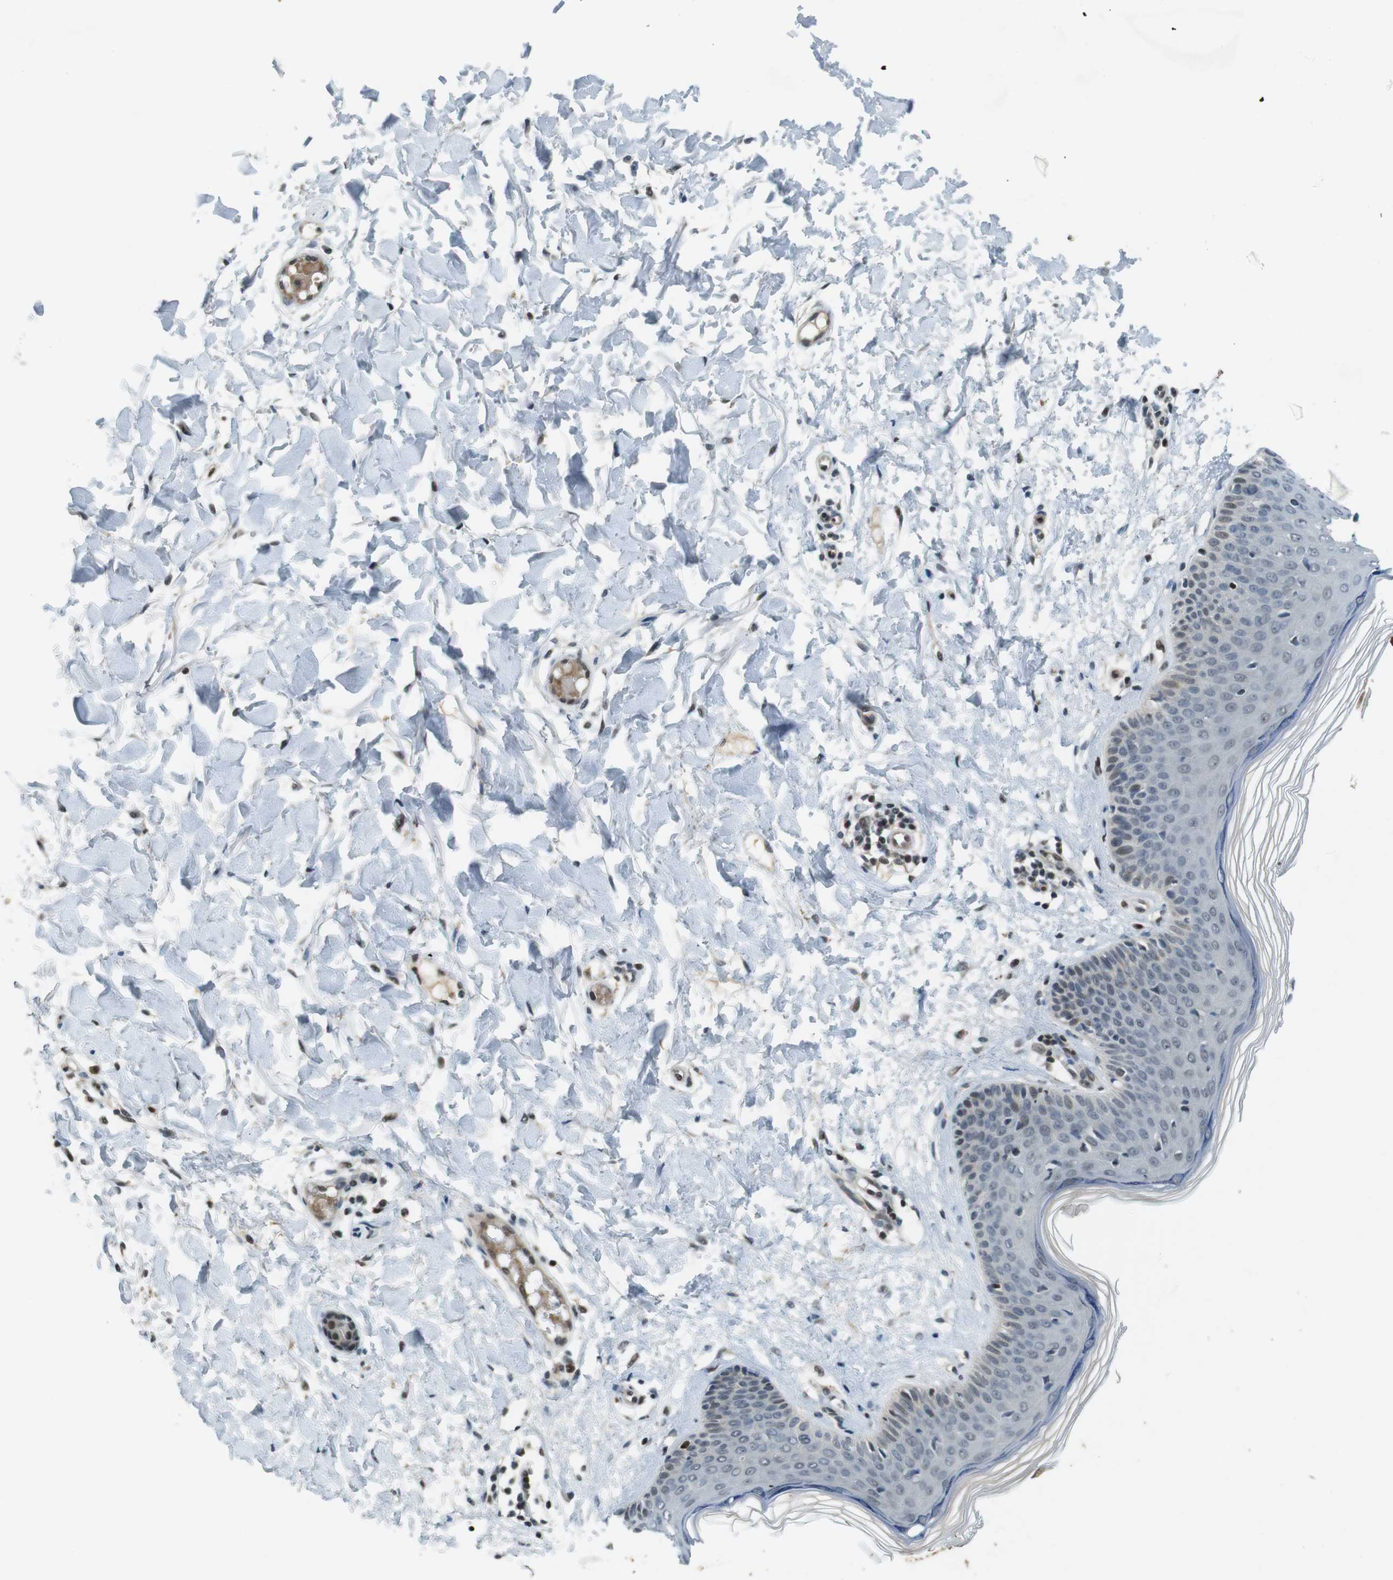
{"staining": {"intensity": "negative", "quantity": "none", "location": "none"}, "tissue": "skin", "cell_type": "Fibroblasts", "image_type": "normal", "snomed": [{"axis": "morphology", "description": "Normal tissue, NOS"}, {"axis": "topography", "description": "Skin"}], "caption": "Normal skin was stained to show a protein in brown. There is no significant staining in fibroblasts. (Immunohistochemistry (ihc), brightfield microscopy, high magnification).", "gene": "MAPKAPK5", "patient": {"sex": "female", "age": 56}}